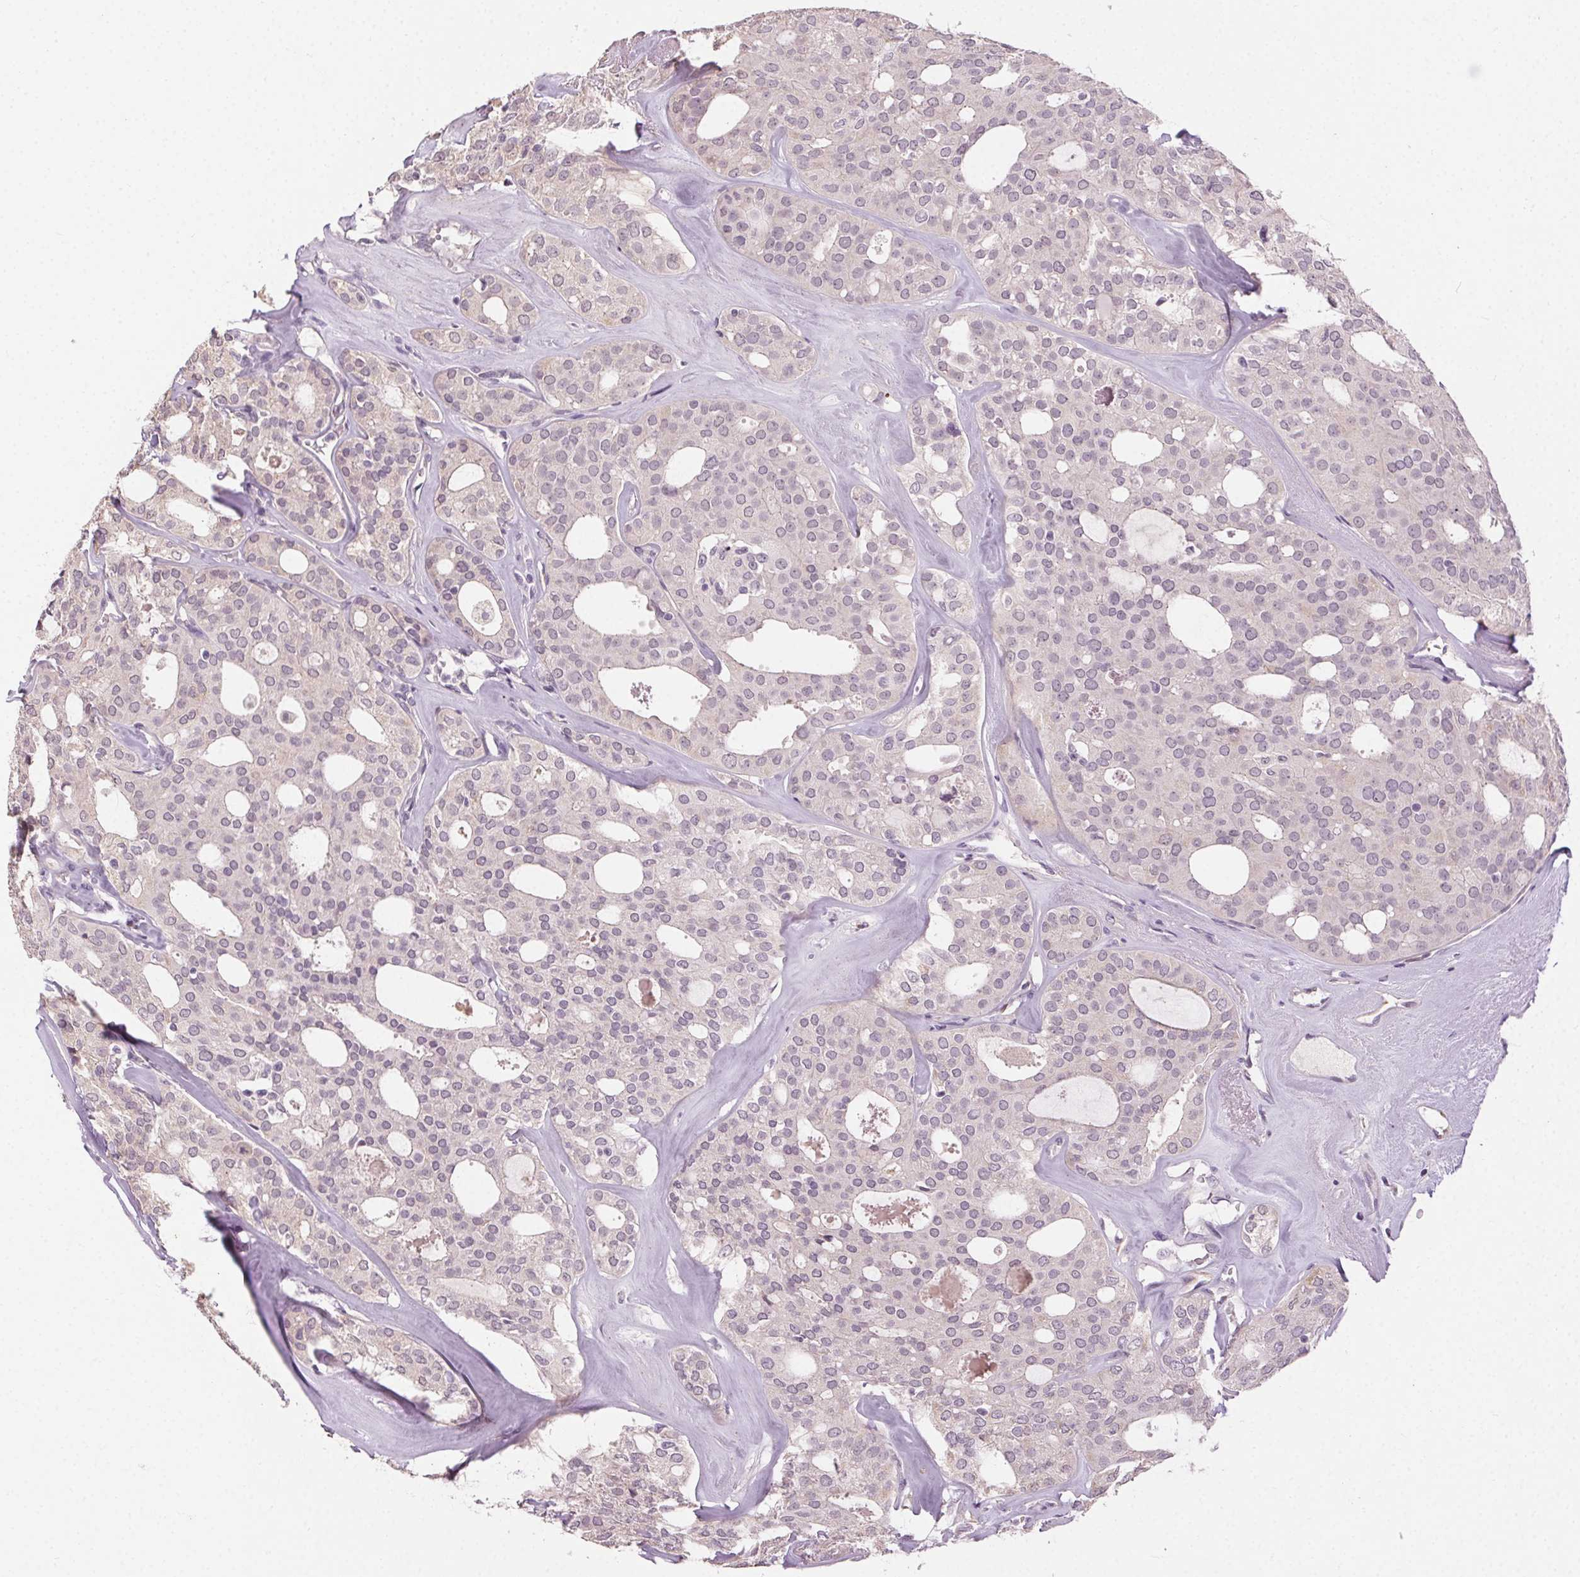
{"staining": {"intensity": "negative", "quantity": "none", "location": "none"}, "tissue": "thyroid cancer", "cell_type": "Tumor cells", "image_type": "cancer", "snomed": [{"axis": "morphology", "description": "Follicular adenoma carcinoma, NOS"}, {"axis": "topography", "description": "Thyroid gland"}], "caption": "Thyroid follicular adenoma carcinoma was stained to show a protein in brown. There is no significant staining in tumor cells. (DAB (3,3'-diaminobenzidine) immunohistochemistry with hematoxylin counter stain).", "gene": "CLTRN", "patient": {"sex": "male", "age": 75}}